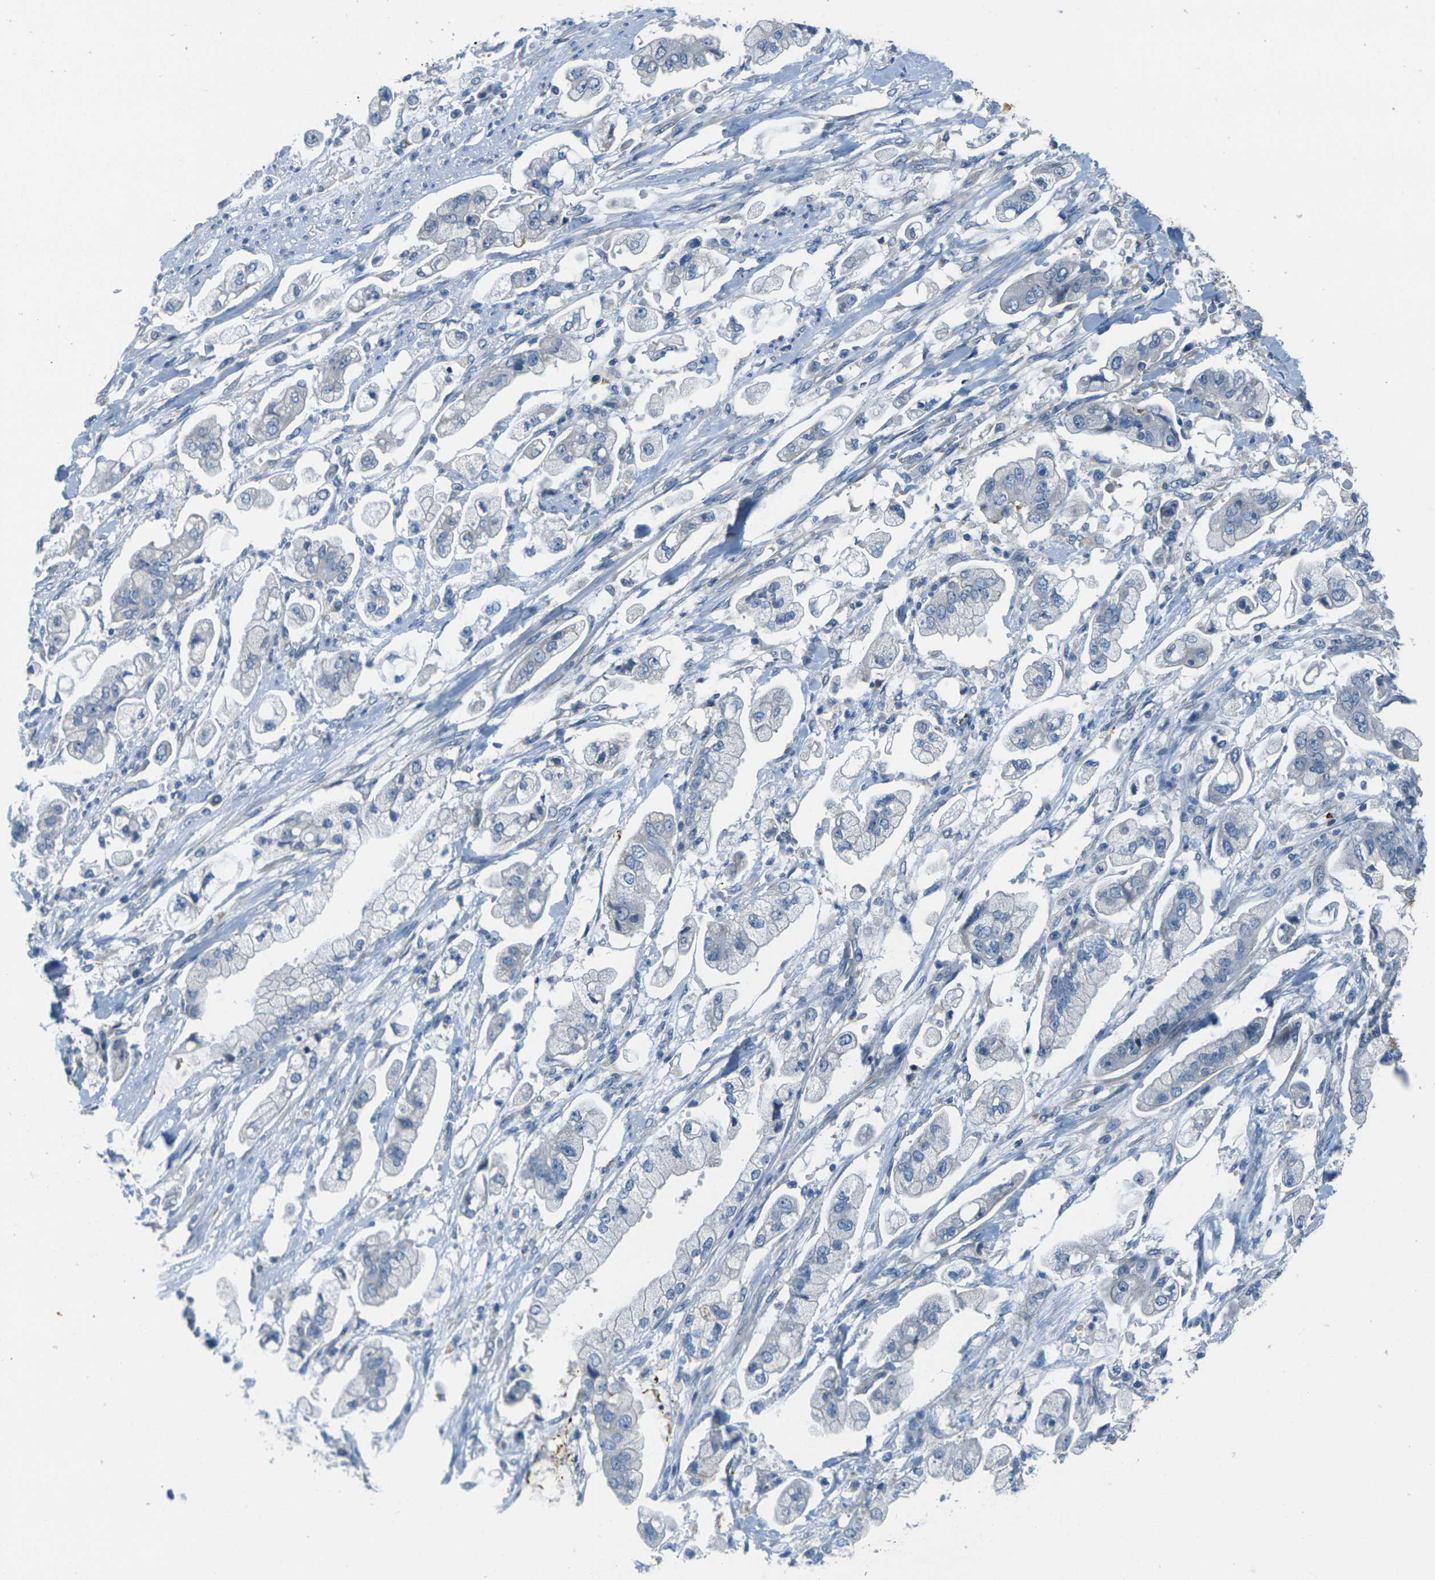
{"staining": {"intensity": "negative", "quantity": "none", "location": "none"}, "tissue": "stomach cancer", "cell_type": "Tumor cells", "image_type": "cancer", "snomed": [{"axis": "morphology", "description": "Adenocarcinoma, NOS"}, {"axis": "topography", "description": "Stomach"}], "caption": "IHC histopathology image of neoplastic tissue: stomach adenocarcinoma stained with DAB displays no significant protein expression in tumor cells.", "gene": "CYP2C8", "patient": {"sex": "male", "age": 62}}